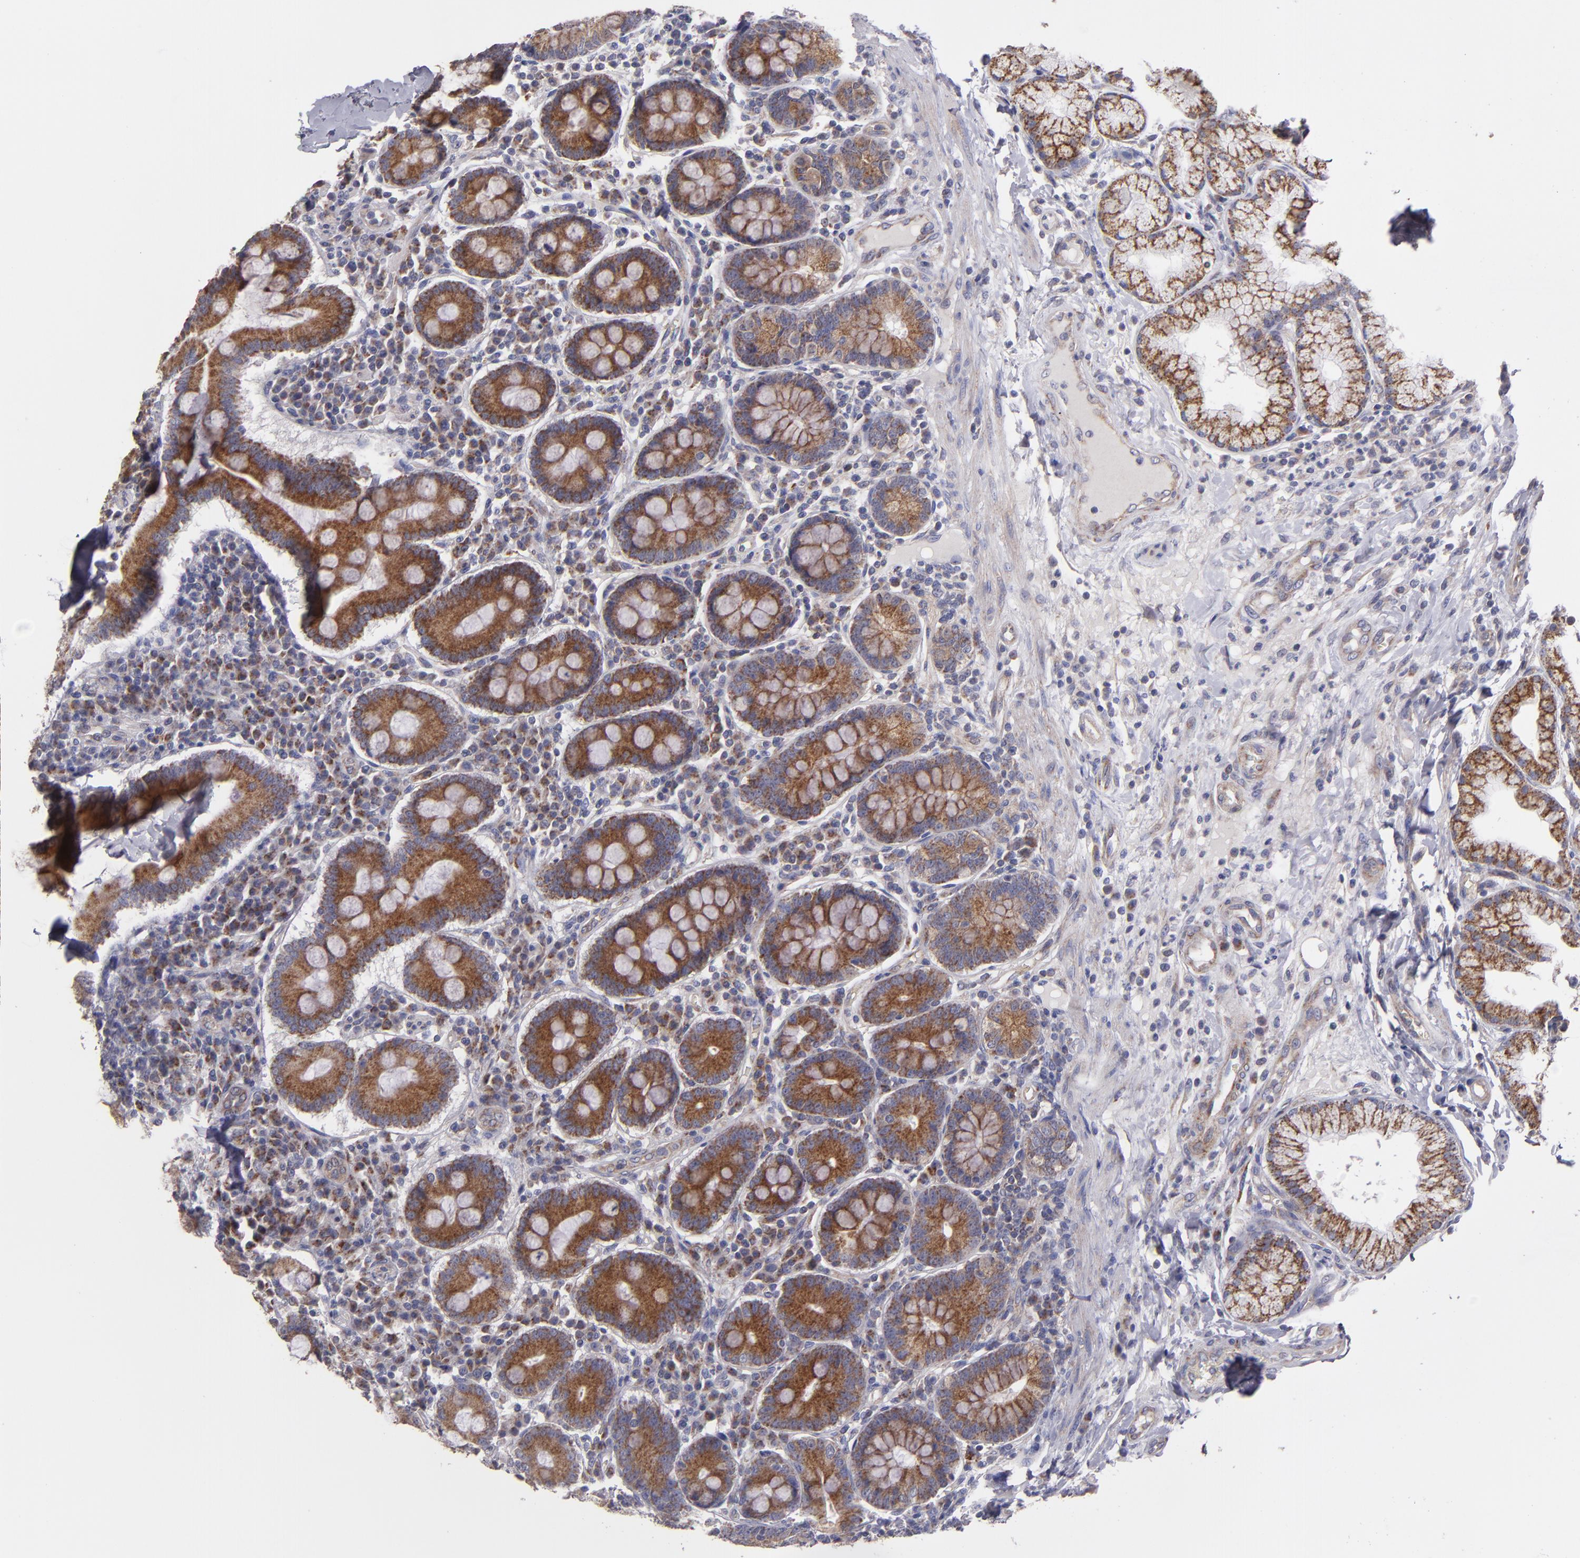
{"staining": {"intensity": "strong", "quantity": ">75%", "location": "cytoplasmic/membranous"}, "tissue": "duodenum", "cell_type": "Glandular cells", "image_type": "normal", "snomed": [{"axis": "morphology", "description": "Normal tissue, NOS"}, {"axis": "topography", "description": "Duodenum"}], "caption": "Immunohistochemical staining of normal human duodenum exhibits high levels of strong cytoplasmic/membranous positivity in about >75% of glandular cells.", "gene": "CLTA", "patient": {"sex": "male", "age": 50}}